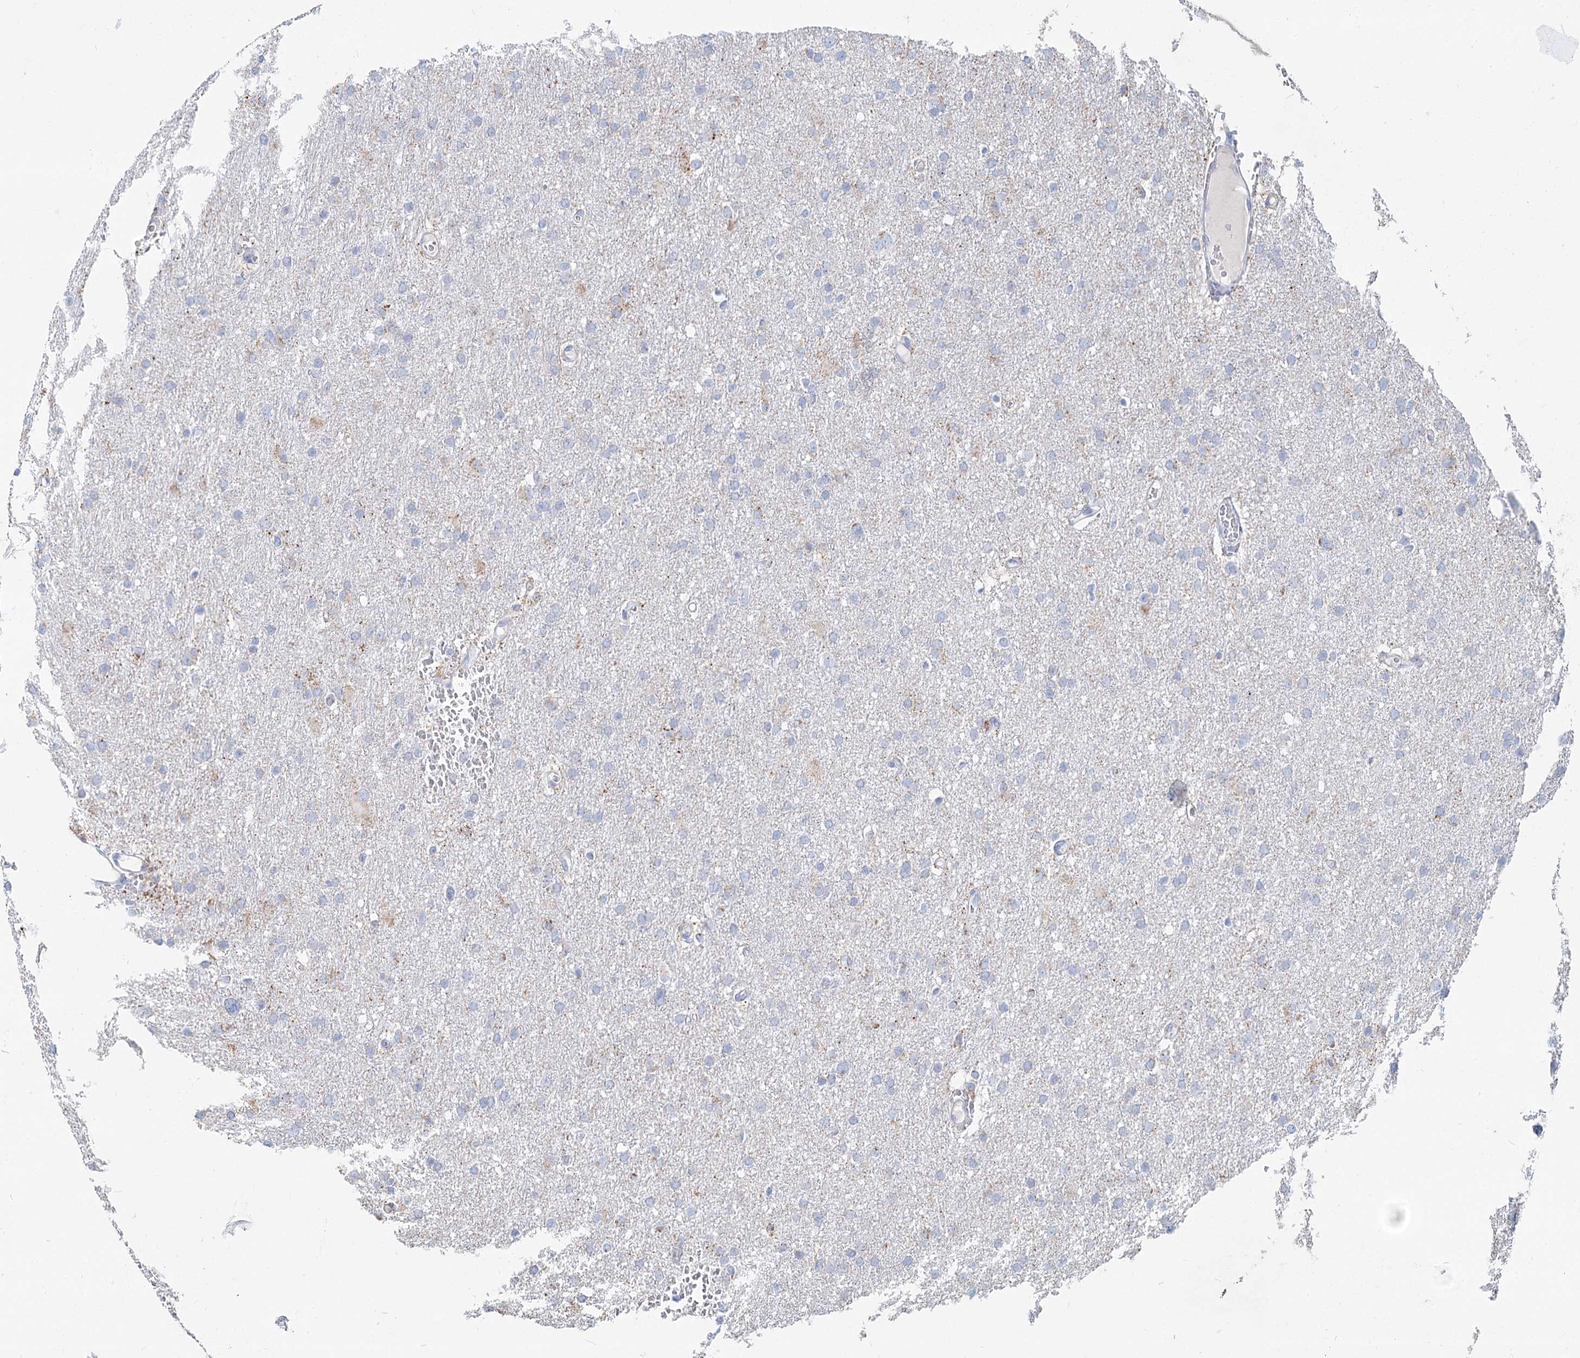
{"staining": {"intensity": "negative", "quantity": "none", "location": "none"}, "tissue": "glioma", "cell_type": "Tumor cells", "image_type": "cancer", "snomed": [{"axis": "morphology", "description": "Glioma, malignant, High grade"}, {"axis": "topography", "description": "Cerebral cortex"}], "caption": "Tumor cells are negative for protein expression in human glioma.", "gene": "MCCC2", "patient": {"sex": "female", "age": 36}}